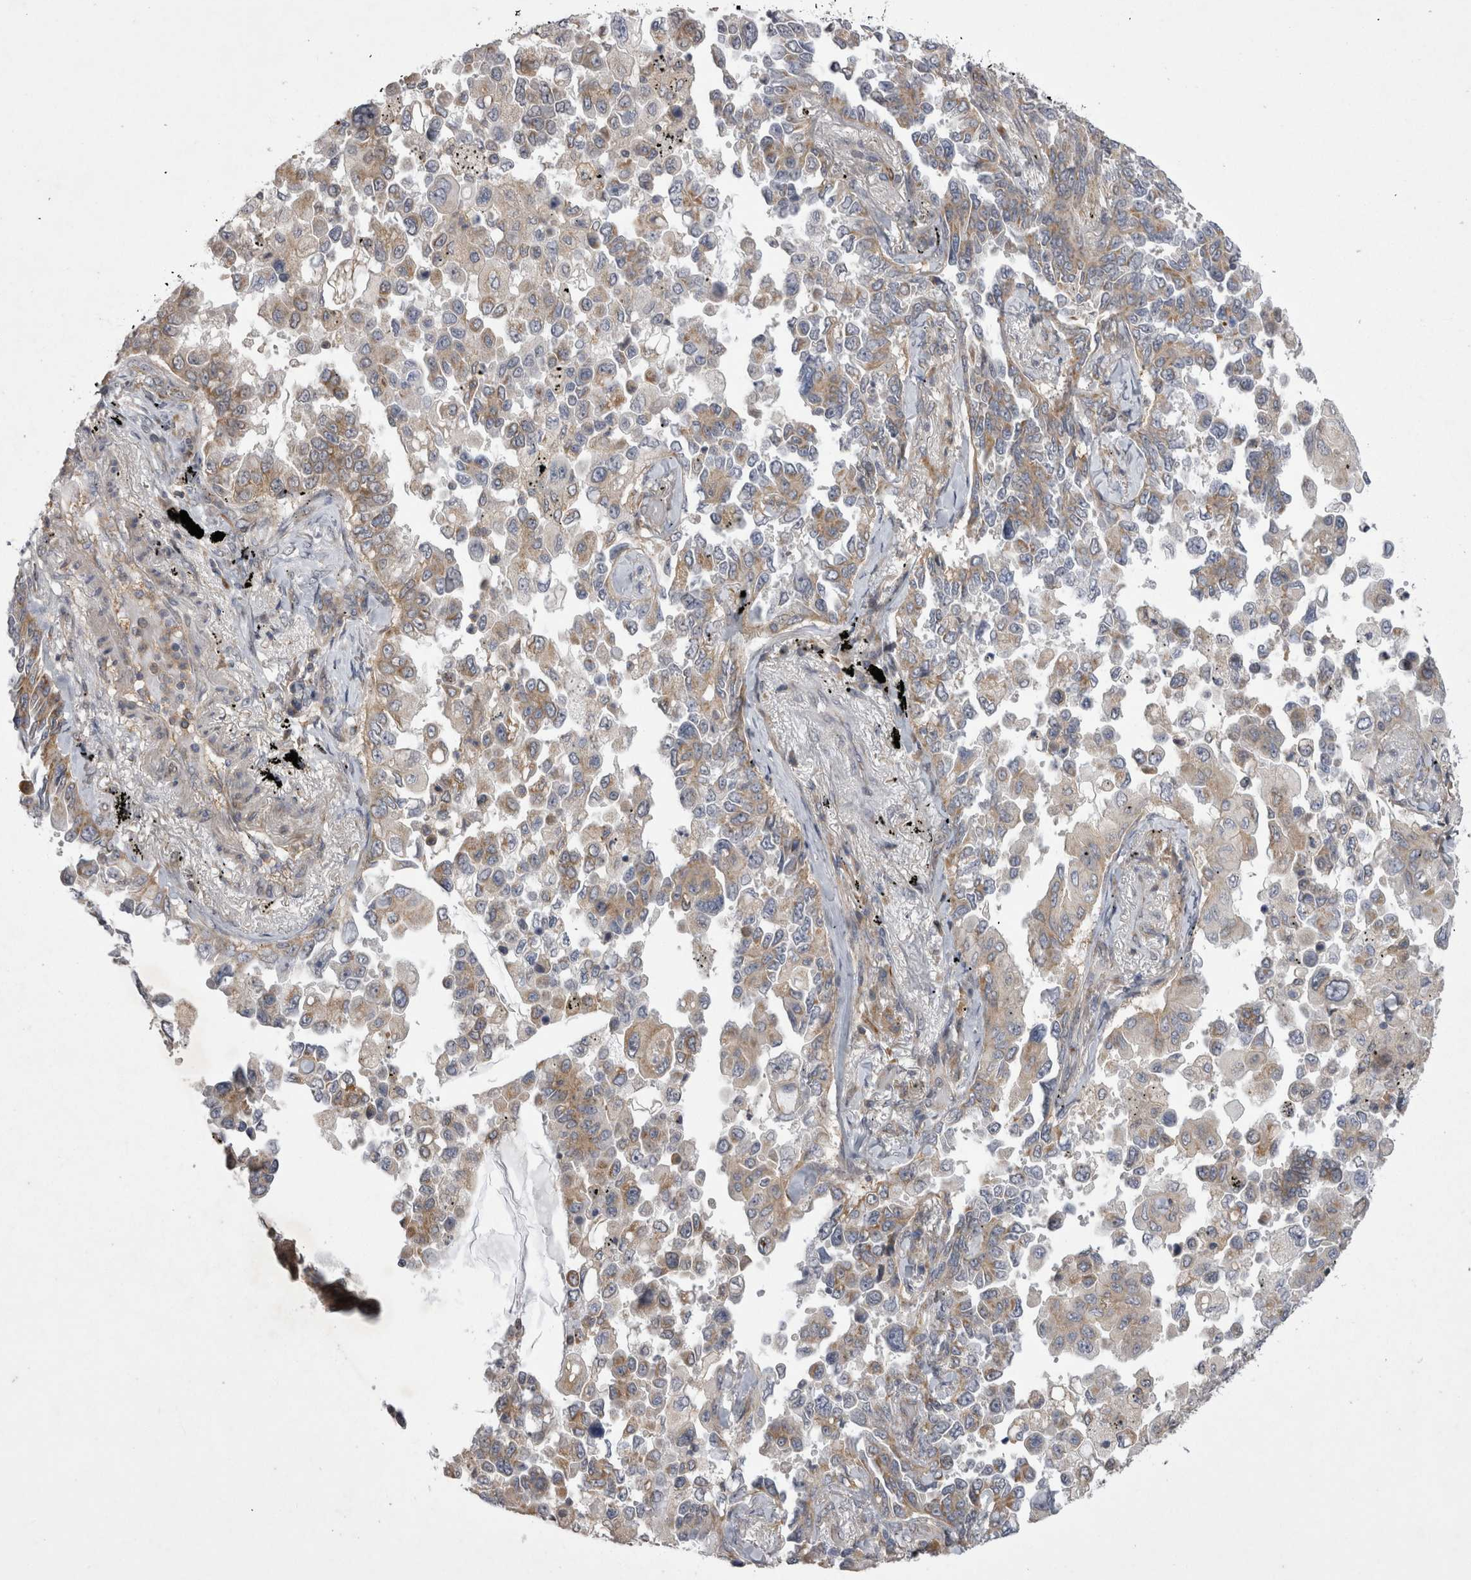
{"staining": {"intensity": "weak", "quantity": "25%-75%", "location": "cytoplasmic/membranous"}, "tissue": "lung cancer", "cell_type": "Tumor cells", "image_type": "cancer", "snomed": [{"axis": "morphology", "description": "Adenocarcinoma, NOS"}, {"axis": "topography", "description": "Lung"}], "caption": "Brown immunohistochemical staining in human lung cancer (adenocarcinoma) demonstrates weak cytoplasmic/membranous staining in approximately 25%-75% of tumor cells.", "gene": "TSPOAP1", "patient": {"sex": "female", "age": 67}}